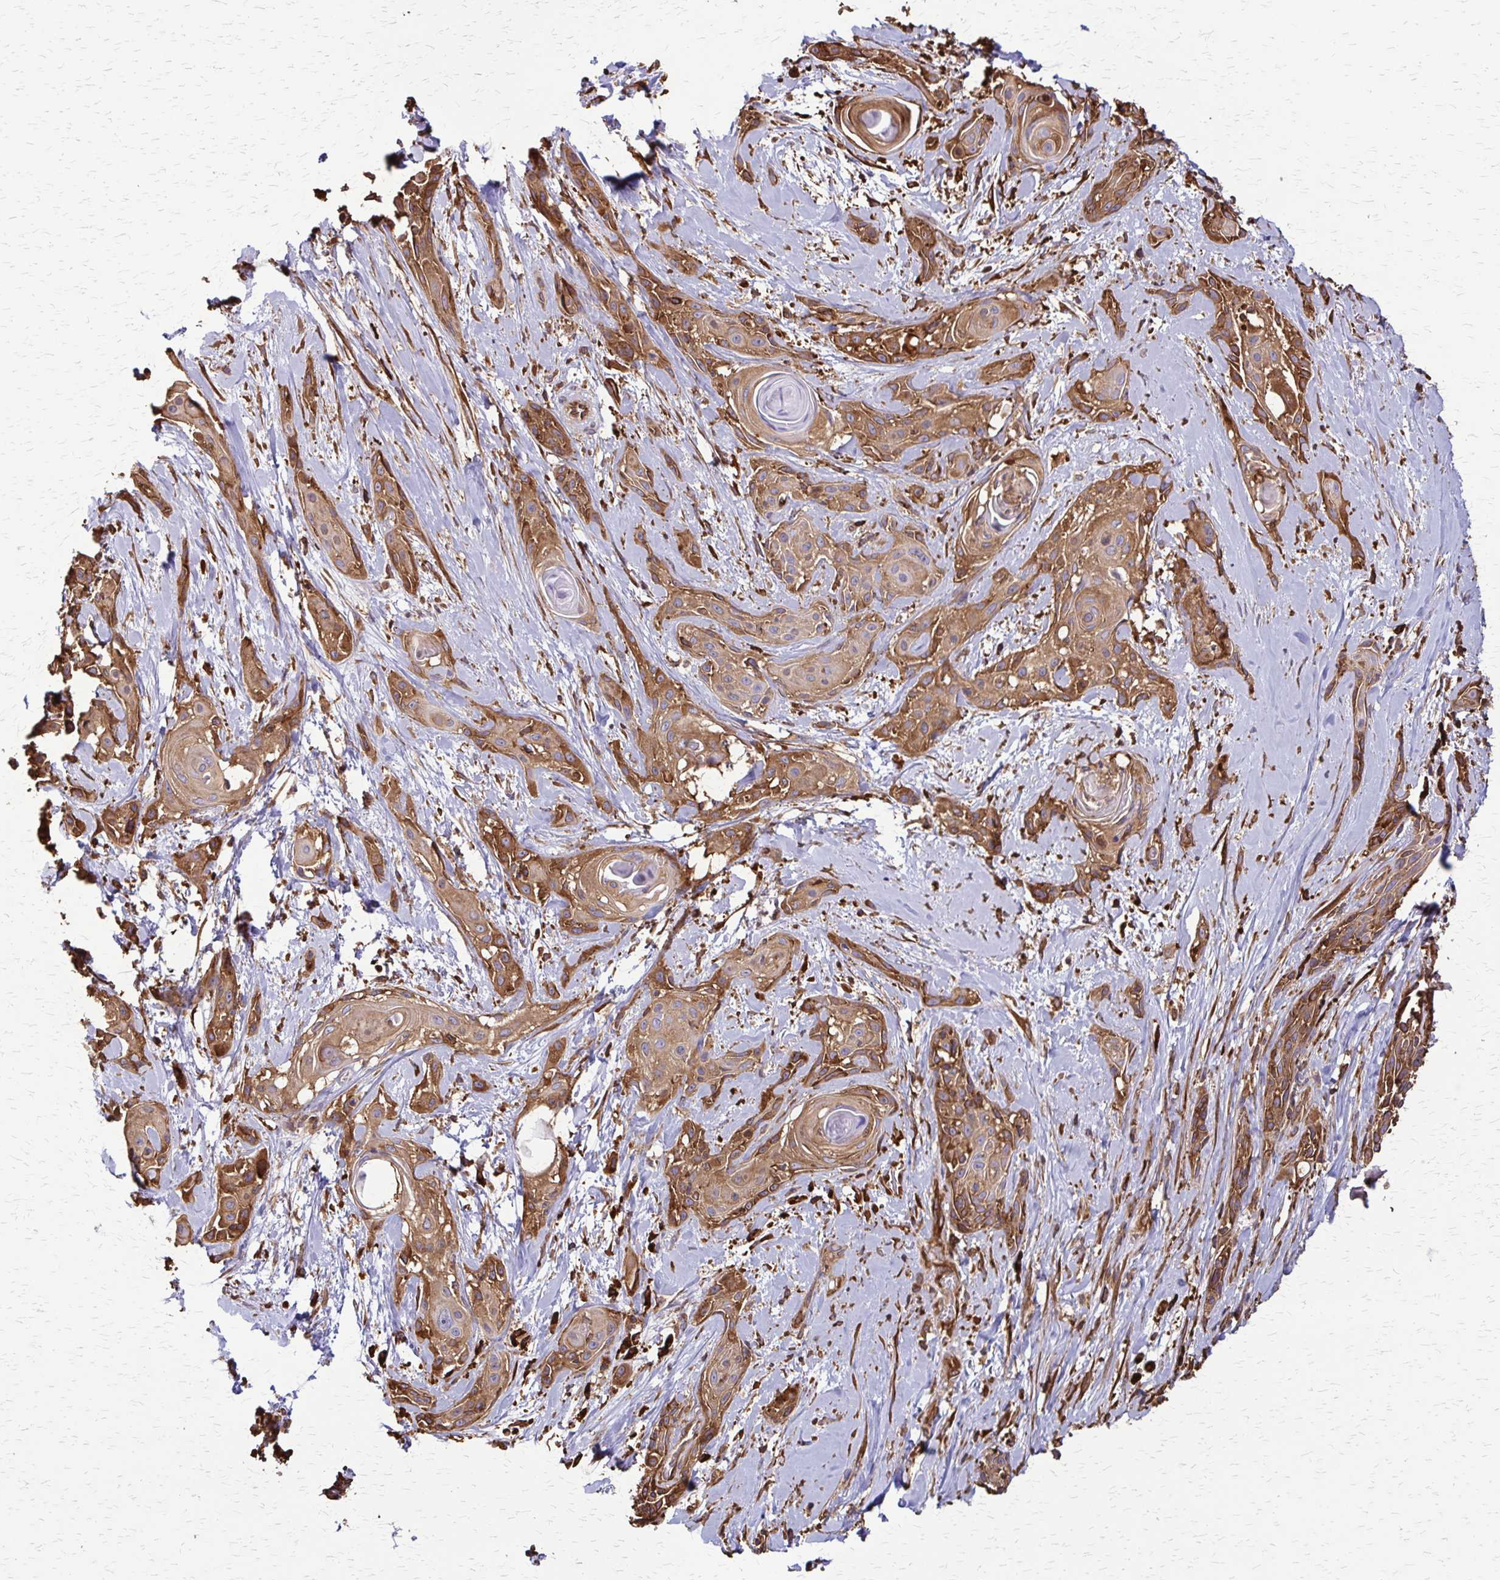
{"staining": {"intensity": "moderate", "quantity": ">75%", "location": "cytoplasmic/membranous"}, "tissue": "skin cancer", "cell_type": "Tumor cells", "image_type": "cancer", "snomed": [{"axis": "morphology", "description": "Squamous cell carcinoma, NOS"}, {"axis": "topography", "description": "Skin"}, {"axis": "topography", "description": "Anal"}], "caption": "Tumor cells demonstrate moderate cytoplasmic/membranous staining in about >75% of cells in skin cancer.", "gene": "EEF2", "patient": {"sex": "male", "age": 64}}